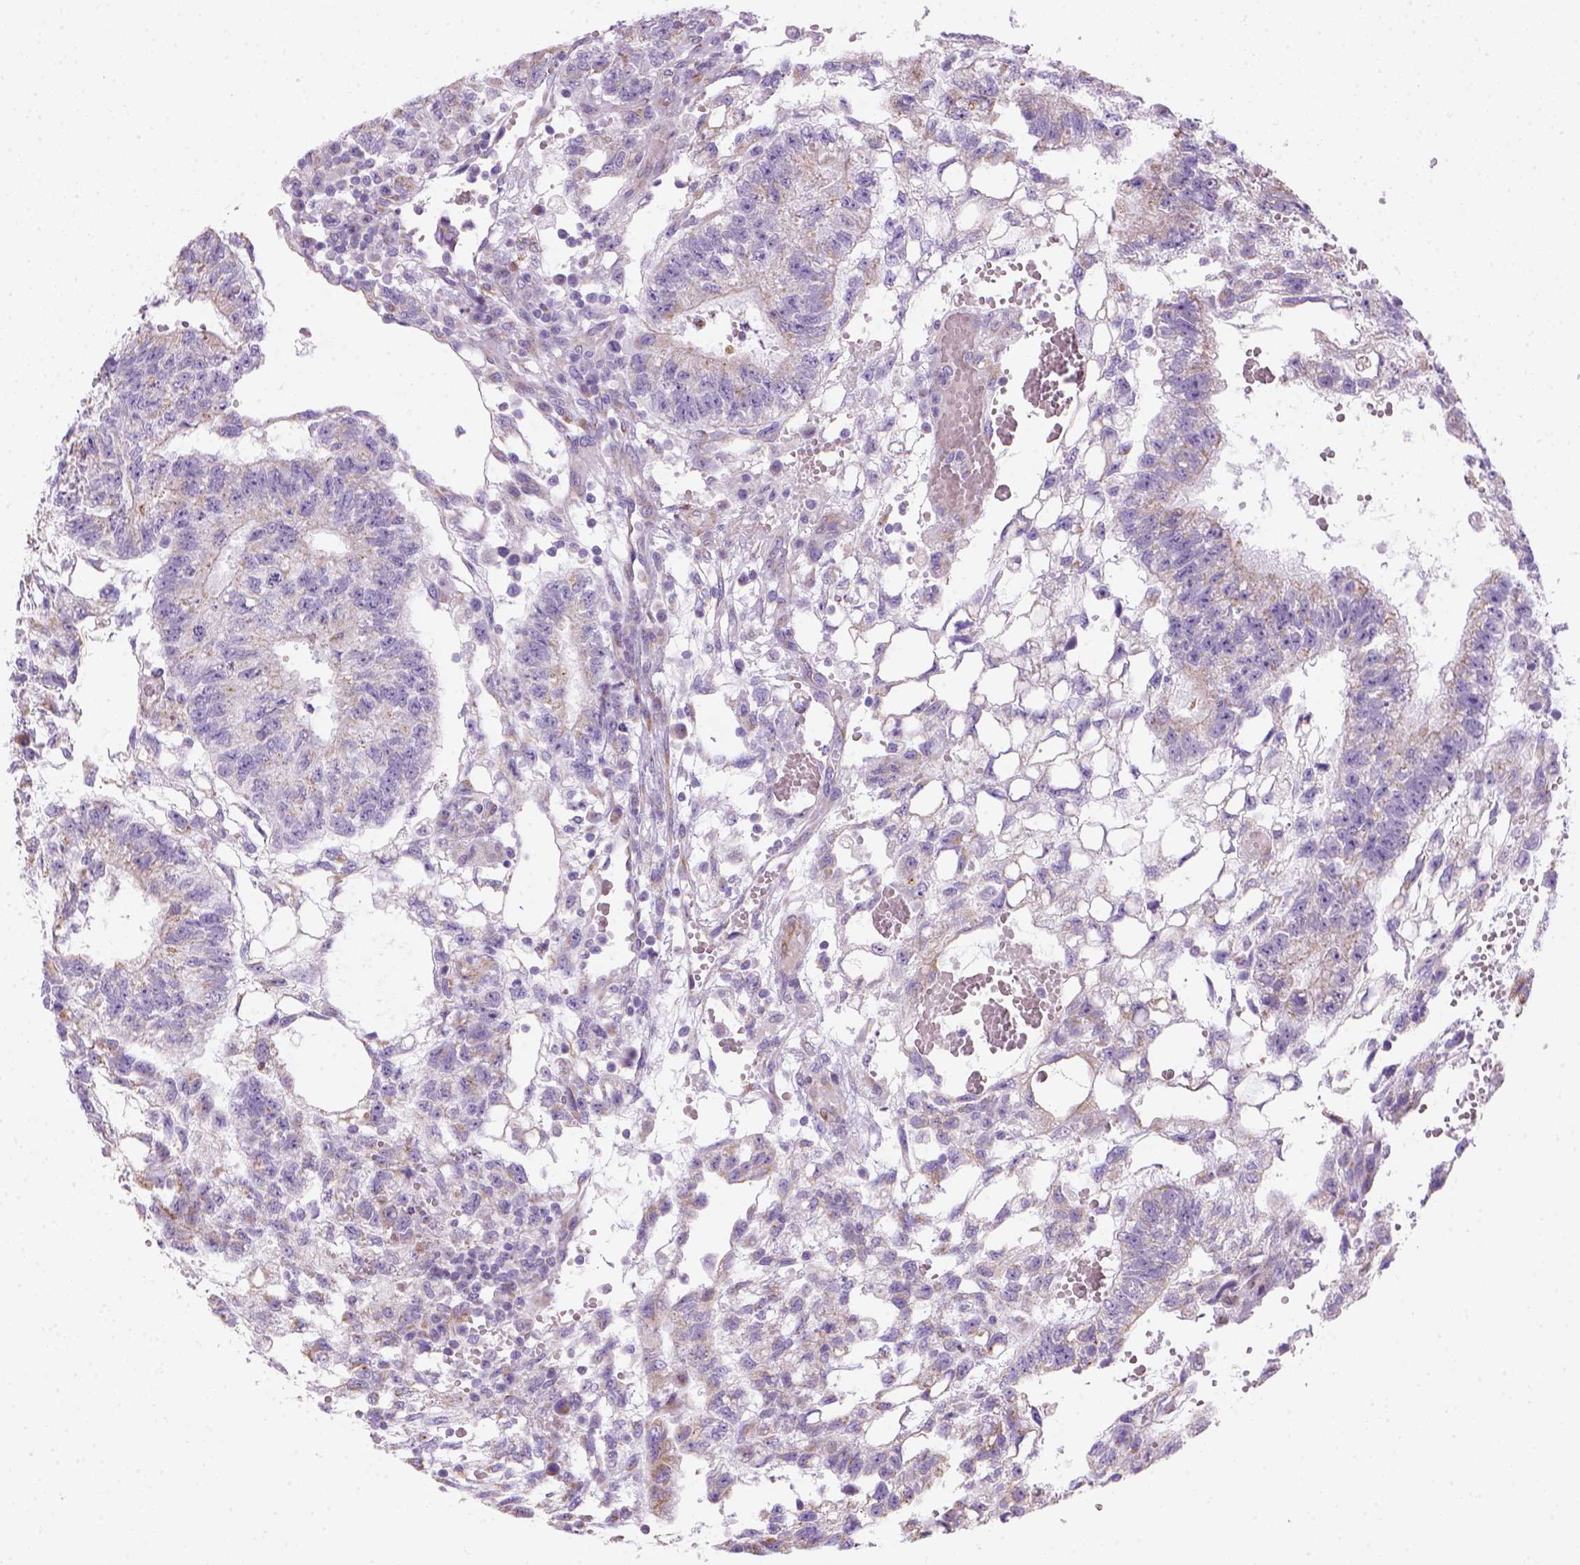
{"staining": {"intensity": "weak", "quantity": "25%-75%", "location": "cytoplasmic/membranous"}, "tissue": "testis cancer", "cell_type": "Tumor cells", "image_type": "cancer", "snomed": [{"axis": "morphology", "description": "Carcinoma, Embryonal, NOS"}, {"axis": "topography", "description": "Testis"}], "caption": "Weak cytoplasmic/membranous protein expression is seen in approximately 25%-75% of tumor cells in testis embryonal carcinoma. The staining was performed using DAB, with brown indicating positive protein expression. Nuclei are stained blue with hematoxylin.", "gene": "CES2", "patient": {"sex": "male", "age": 32}}